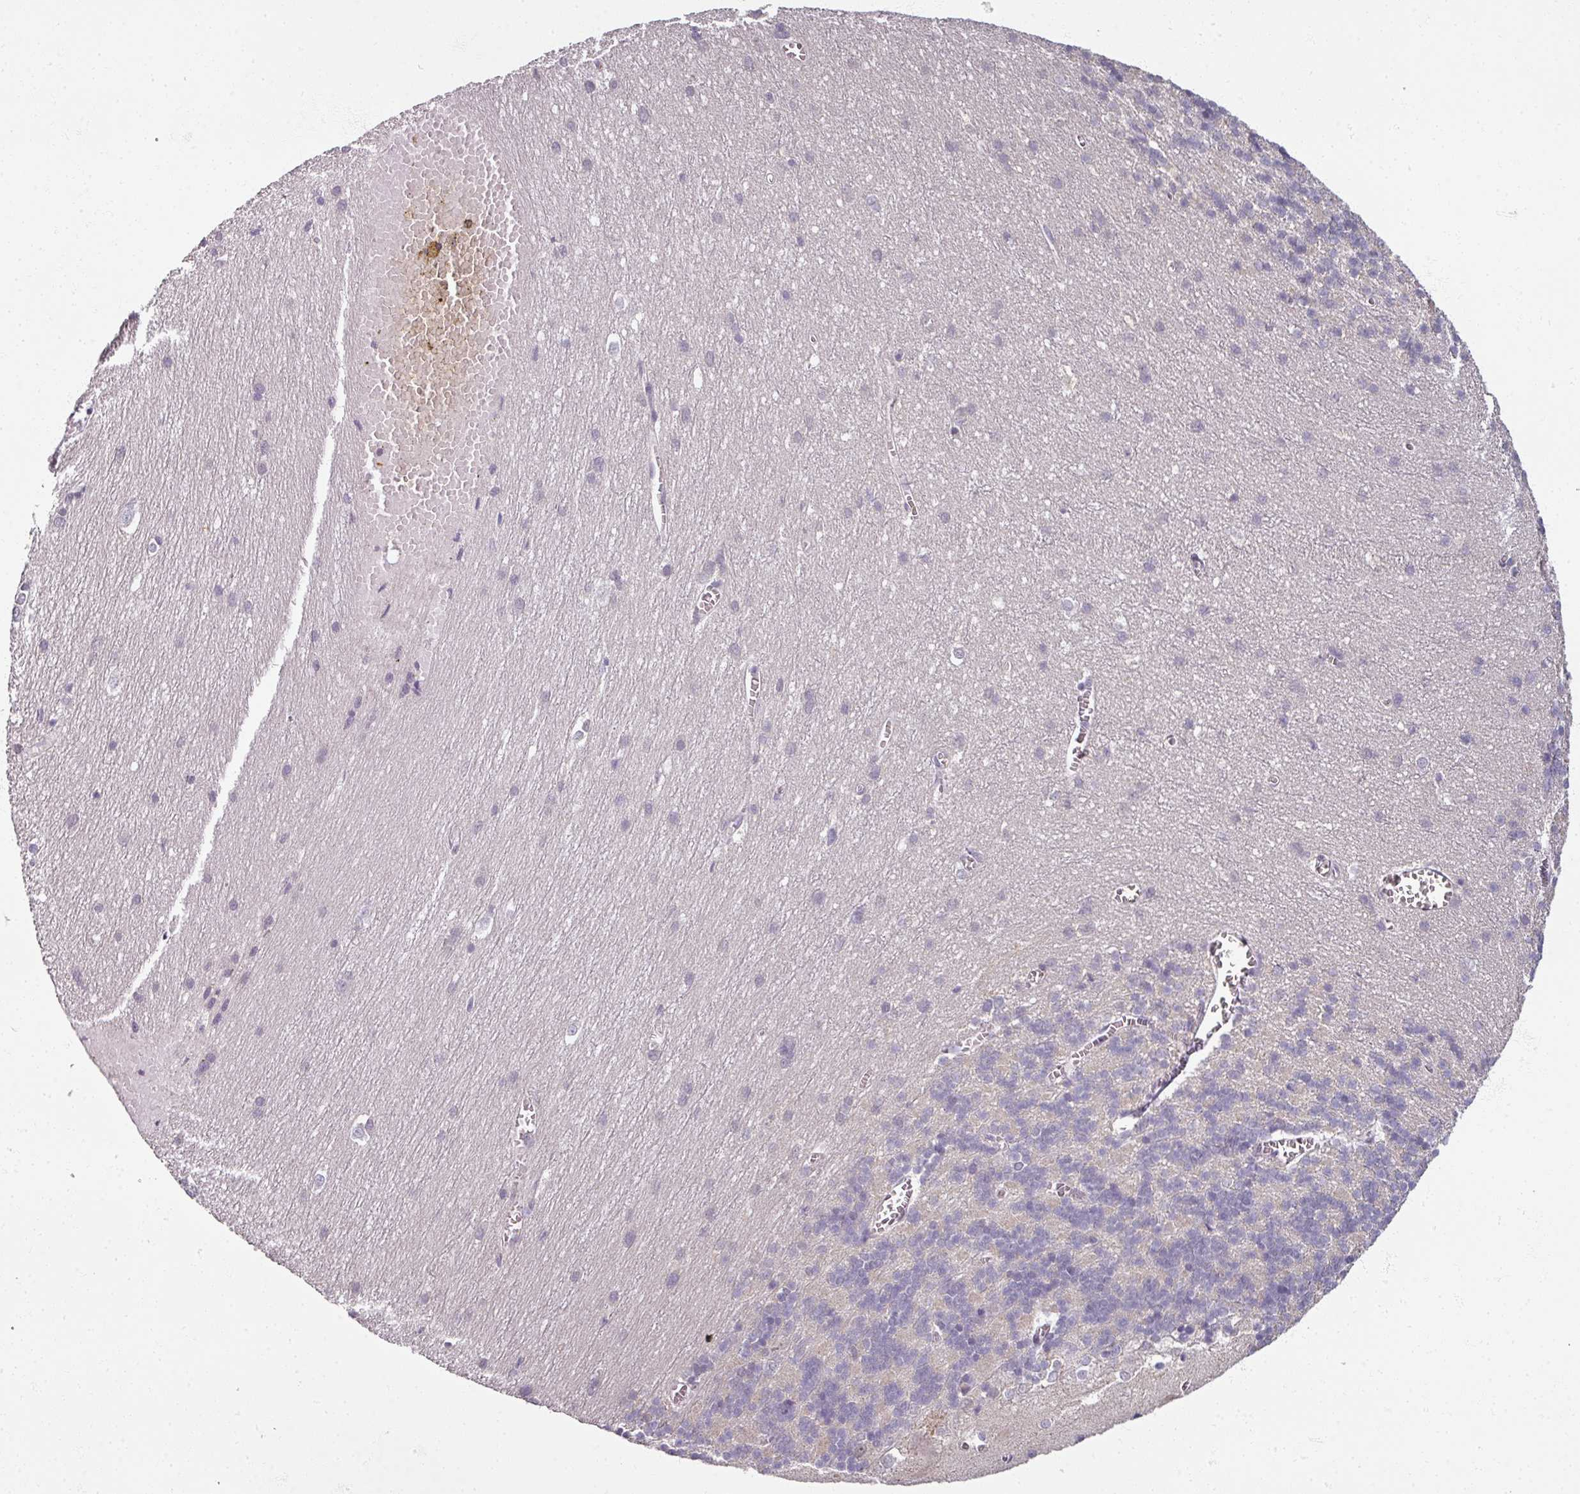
{"staining": {"intensity": "weak", "quantity": "25%-75%", "location": "cytoplasmic/membranous"}, "tissue": "cerebellum", "cell_type": "Cells in granular layer", "image_type": "normal", "snomed": [{"axis": "morphology", "description": "Normal tissue, NOS"}, {"axis": "topography", "description": "Cerebellum"}], "caption": "The histopathology image demonstrates a brown stain indicating the presence of a protein in the cytoplasmic/membranous of cells in granular layer in cerebellum.", "gene": "MYMK", "patient": {"sex": "male", "age": 37}}